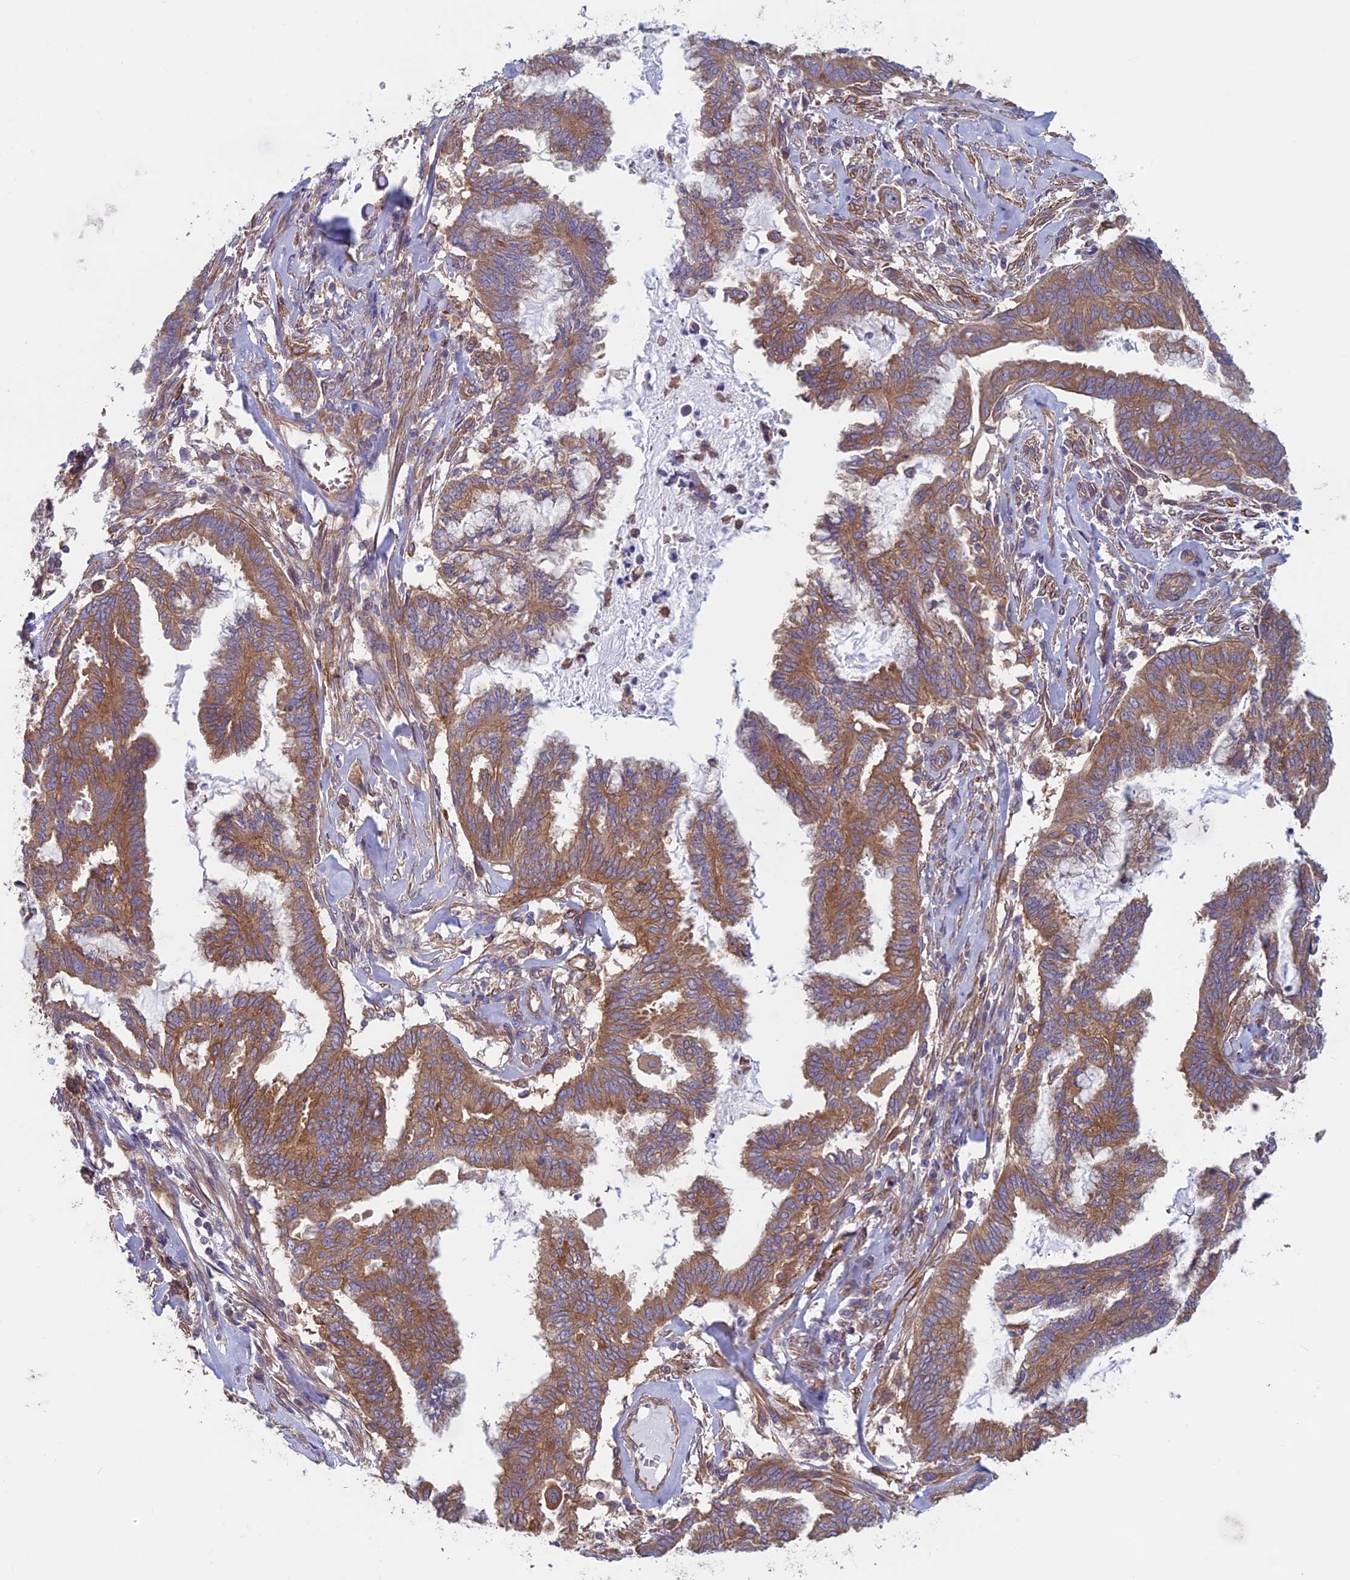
{"staining": {"intensity": "moderate", "quantity": ">75%", "location": "cytoplasmic/membranous"}, "tissue": "endometrial cancer", "cell_type": "Tumor cells", "image_type": "cancer", "snomed": [{"axis": "morphology", "description": "Adenocarcinoma, NOS"}, {"axis": "topography", "description": "Endometrium"}], "caption": "Protein expression analysis of endometrial cancer exhibits moderate cytoplasmic/membranous staining in about >75% of tumor cells.", "gene": "DNM1L", "patient": {"sex": "female", "age": 86}}